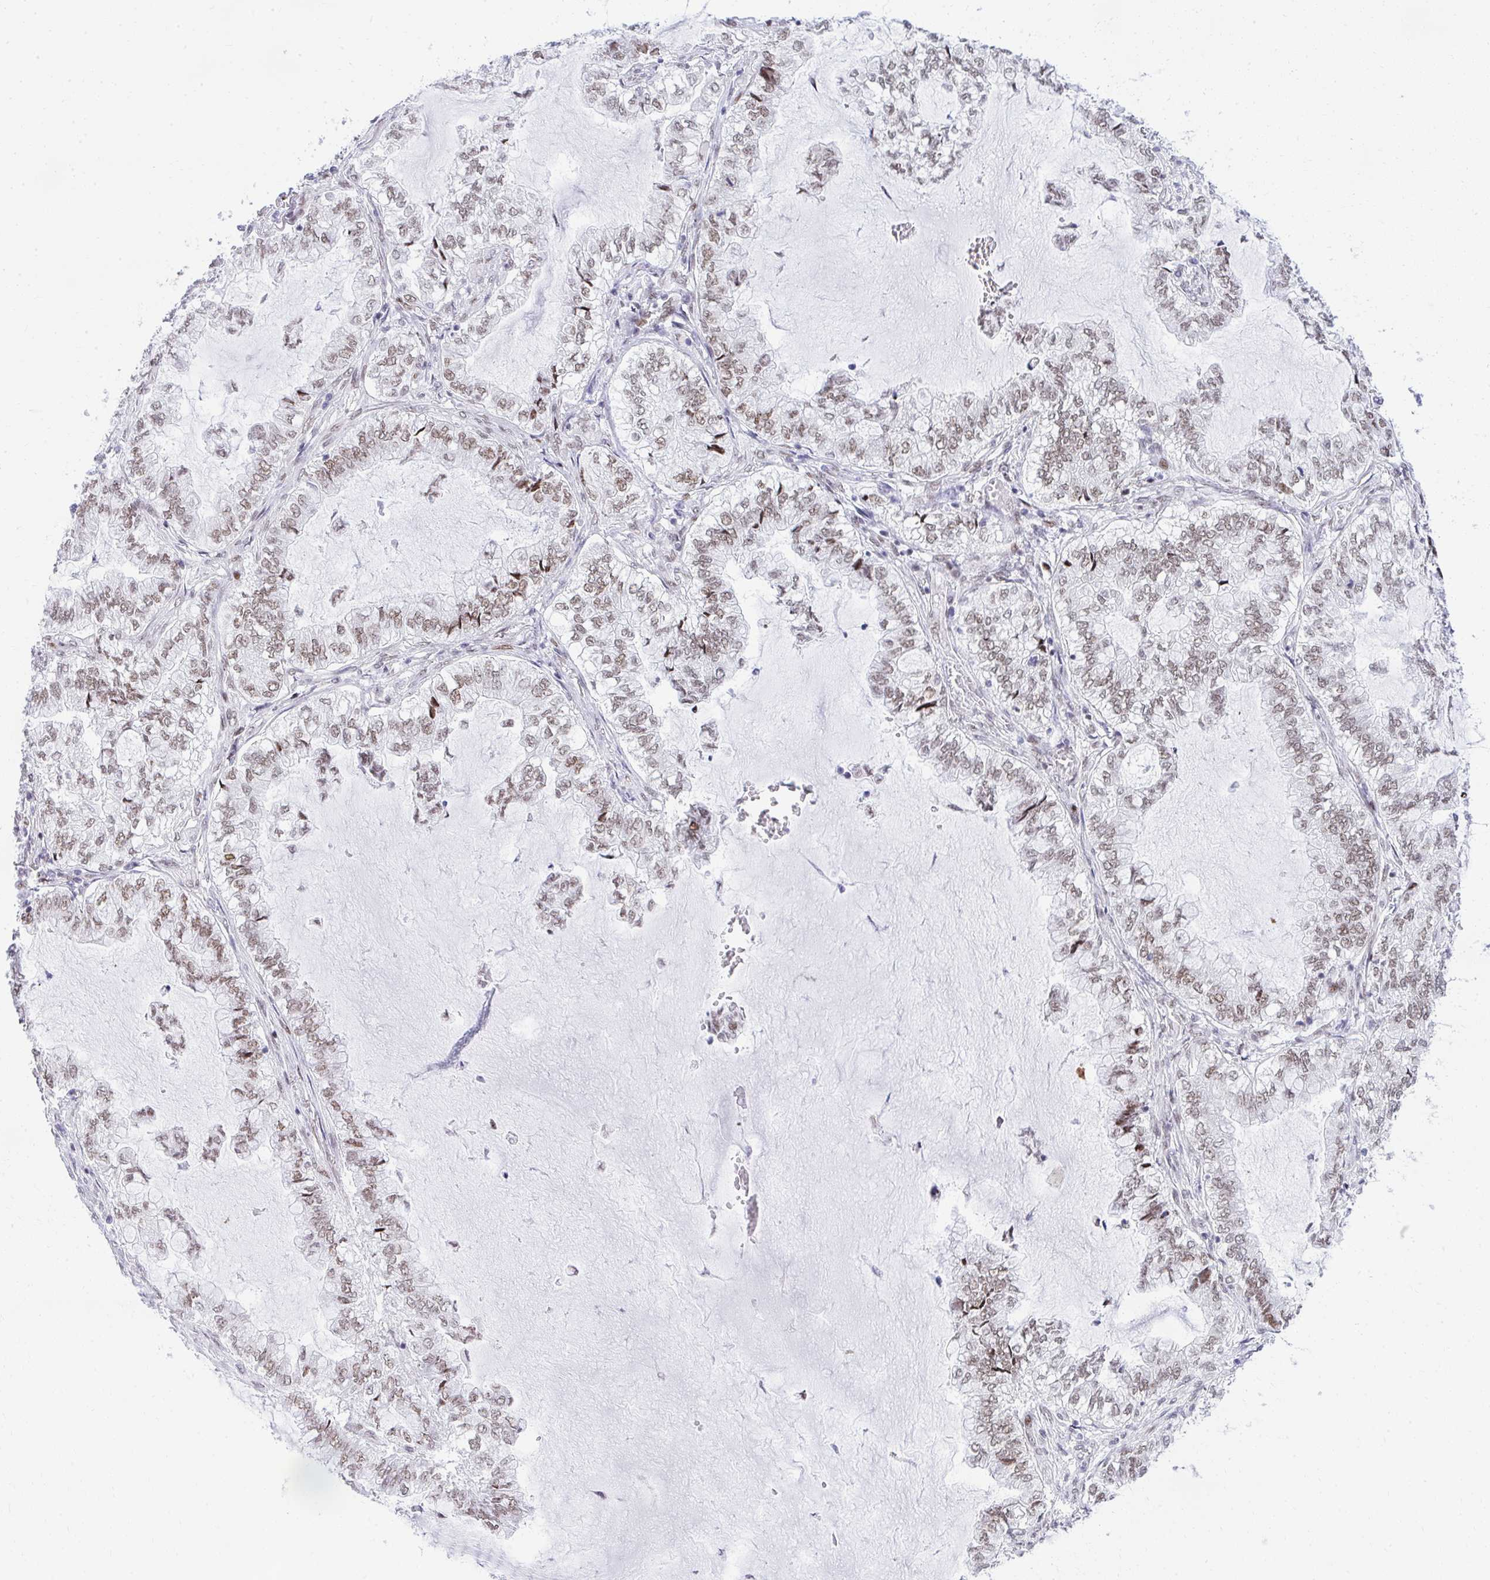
{"staining": {"intensity": "moderate", "quantity": ">75%", "location": "nuclear"}, "tissue": "lung cancer", "cell_type": "Tumor cells", "image_type": "cancer", "snomed": [{"axis": "morphology", "description": "Adenocarcinoma, NOS"}, {"axis": "topography", "description": "Lymph node"}, {"axis": "topography", "description": "Lung"}], "caption": "Lung cancer (adenocarcinoma) was stained to show a protein in brown. There is medium levels of moderate nuclear expression in approximately >75% of tumor cells.", "gene": "GLDN", "patient": {"sex": "male", "age": 66}}